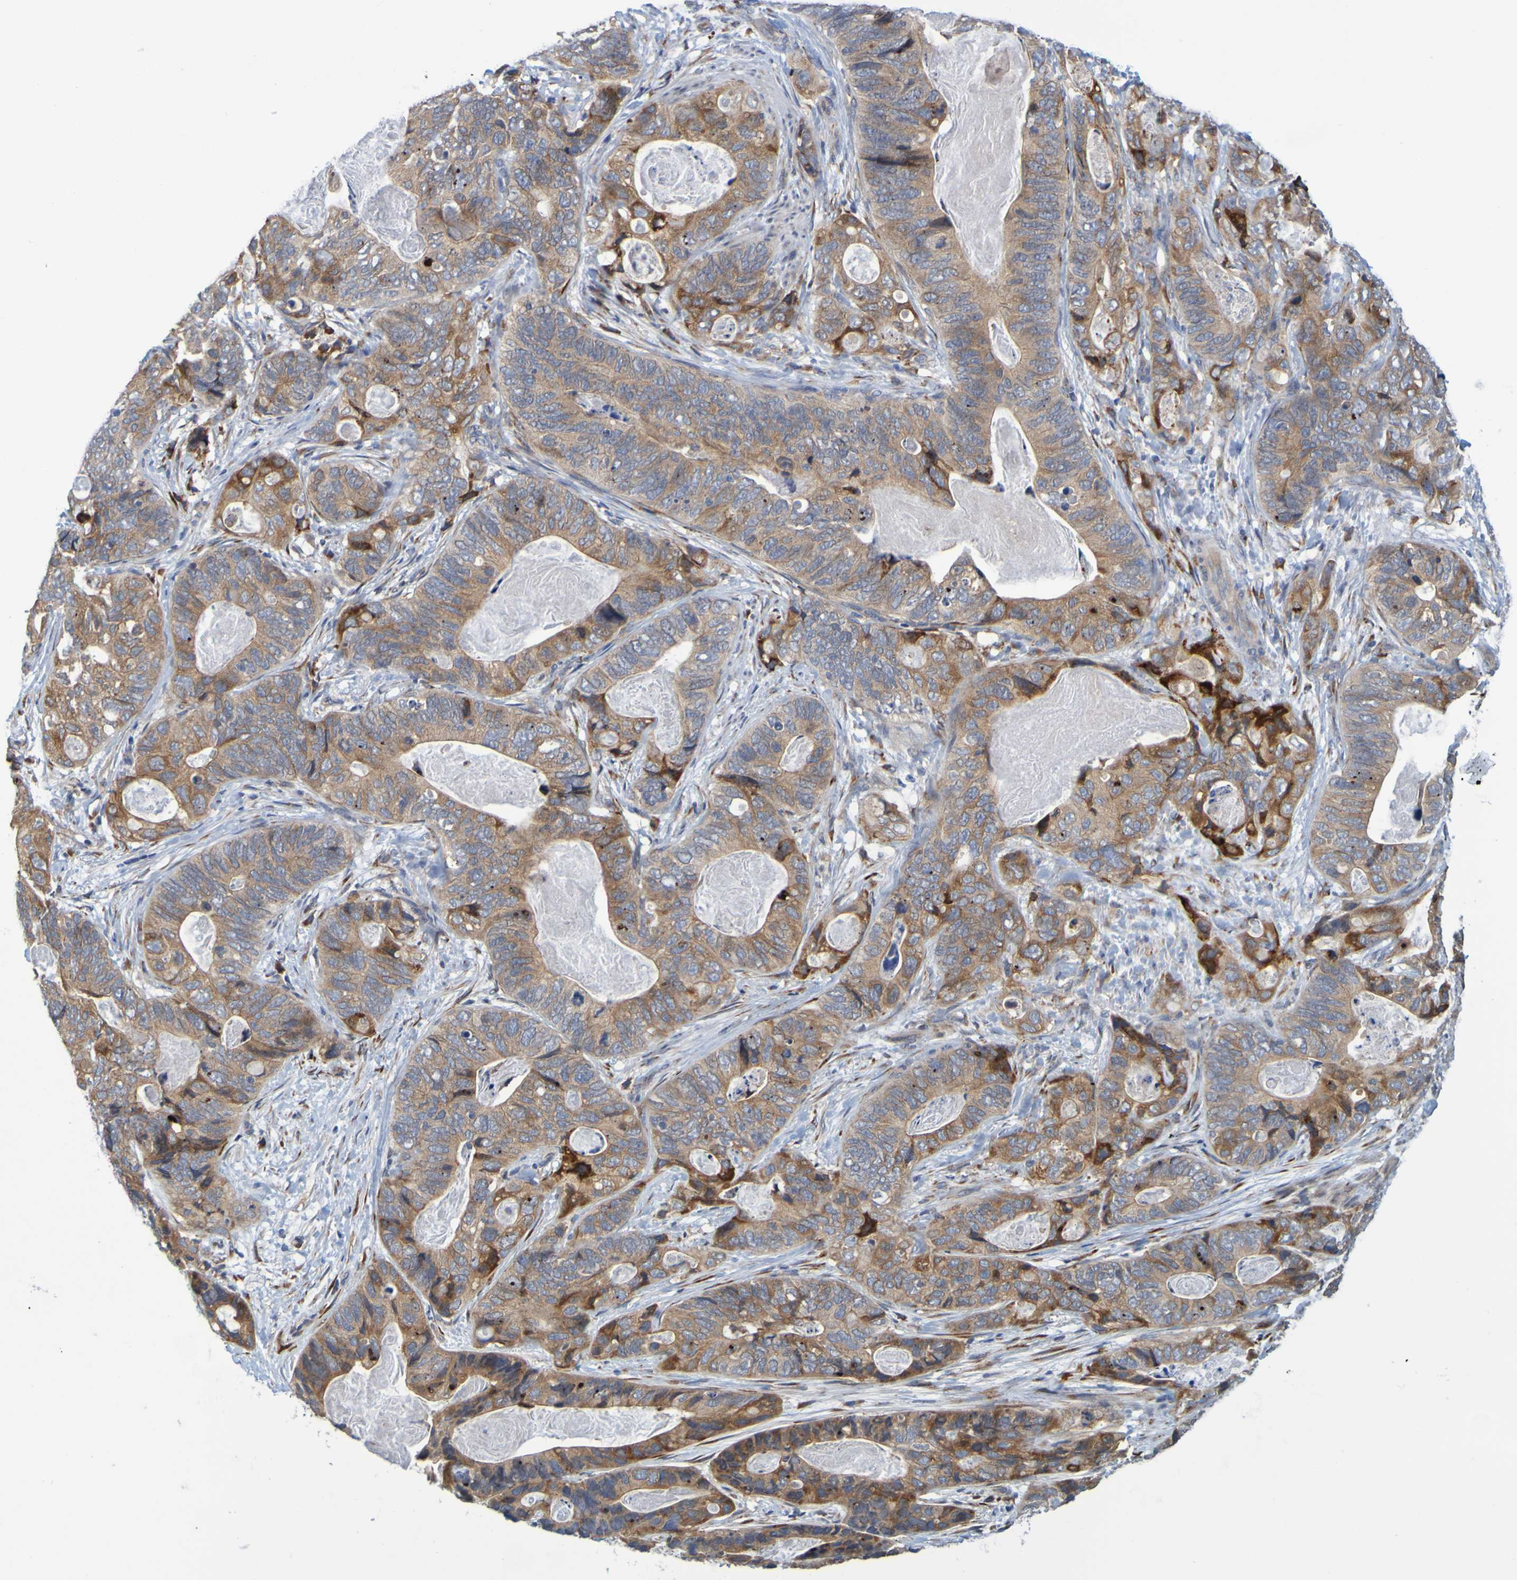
{"staining": {"intensity": "moderate", "quantity": ">75%", "location": "cytoplasmic/membranous"}, "tissue": "stomach cancer", "cell_type": "Tumor cells", "image_type": "cancer", "snomed": [{"axis": "morphology", "description": "Adenocarcinoma, NOS"}, {"axis": "topography", "description": "Stomach"}], "caption": "Protein expression analysis of human adenocarcinoma (stomach) reveals moderate cytoplasmic/membranous expression in about >75% of tumor cells. Nuclei are stained in blue.", "gene": "SIL1", "patient": {"sex": "female", "age": 89}}